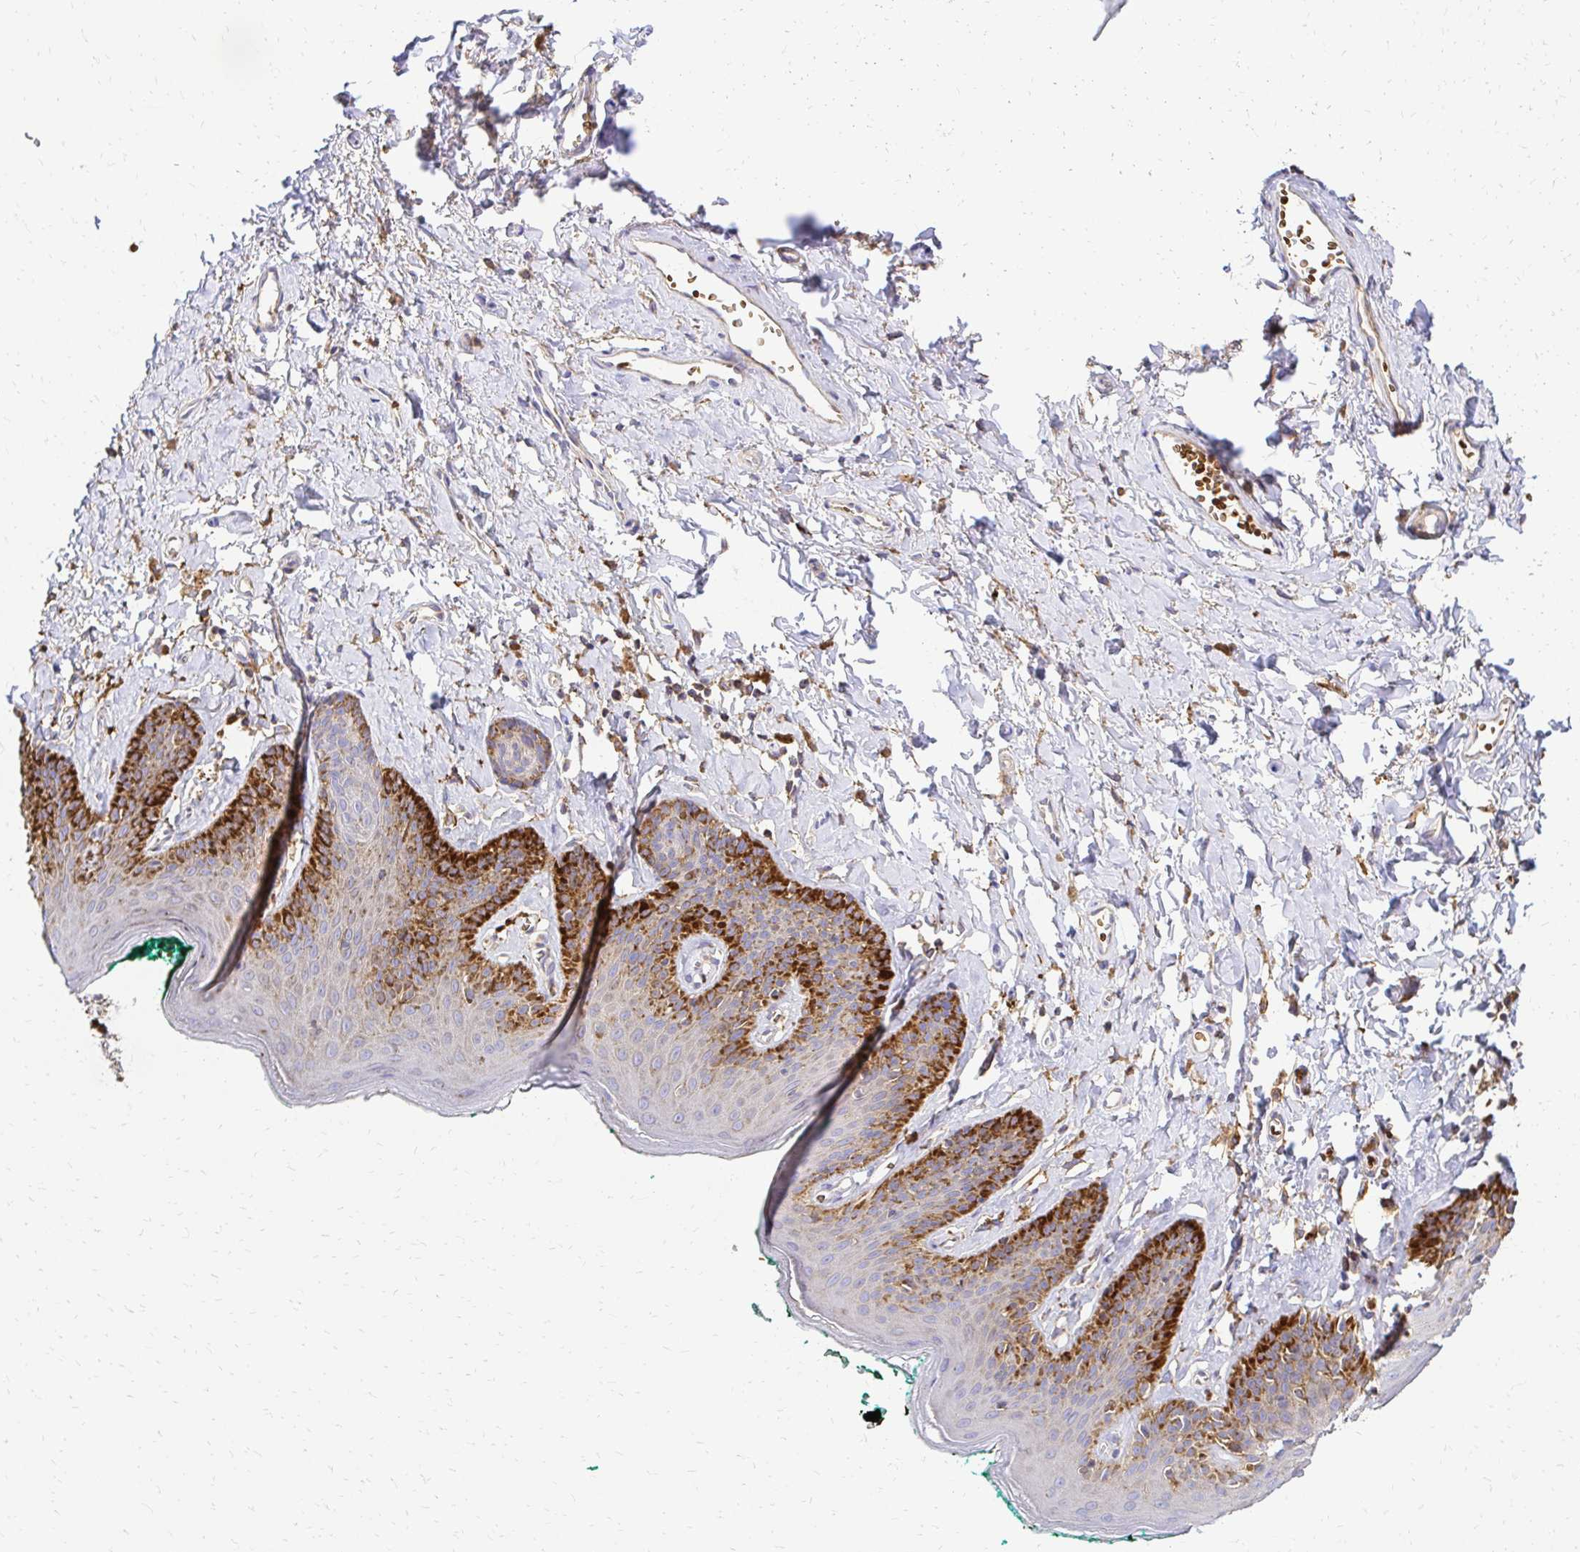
{"staining": {"intensity": "moderate", "quantity": "25%-75%", "location": "cytoplasmic/membranous"}, "tissue": "skin", "cell_type": "Epidermal cells", "image_type": "normal", "snomed": [{"axis": "morphology", "description": "Normal tissue, NOS"}, {"axis": "topography", "description": "Vulva"}, {"axis": "topography", "description": "Peripheral nerve tissue"}], "caption": "Skin was stained to show a protein in brown. There is medium levels of moderate cytoplasmic/membranous positivity in about 25%-75% of epidermal cells. Nuclei are stained in blue.", "gene": "MRPL13", "patient": {"sex": "female", "age": 66}}